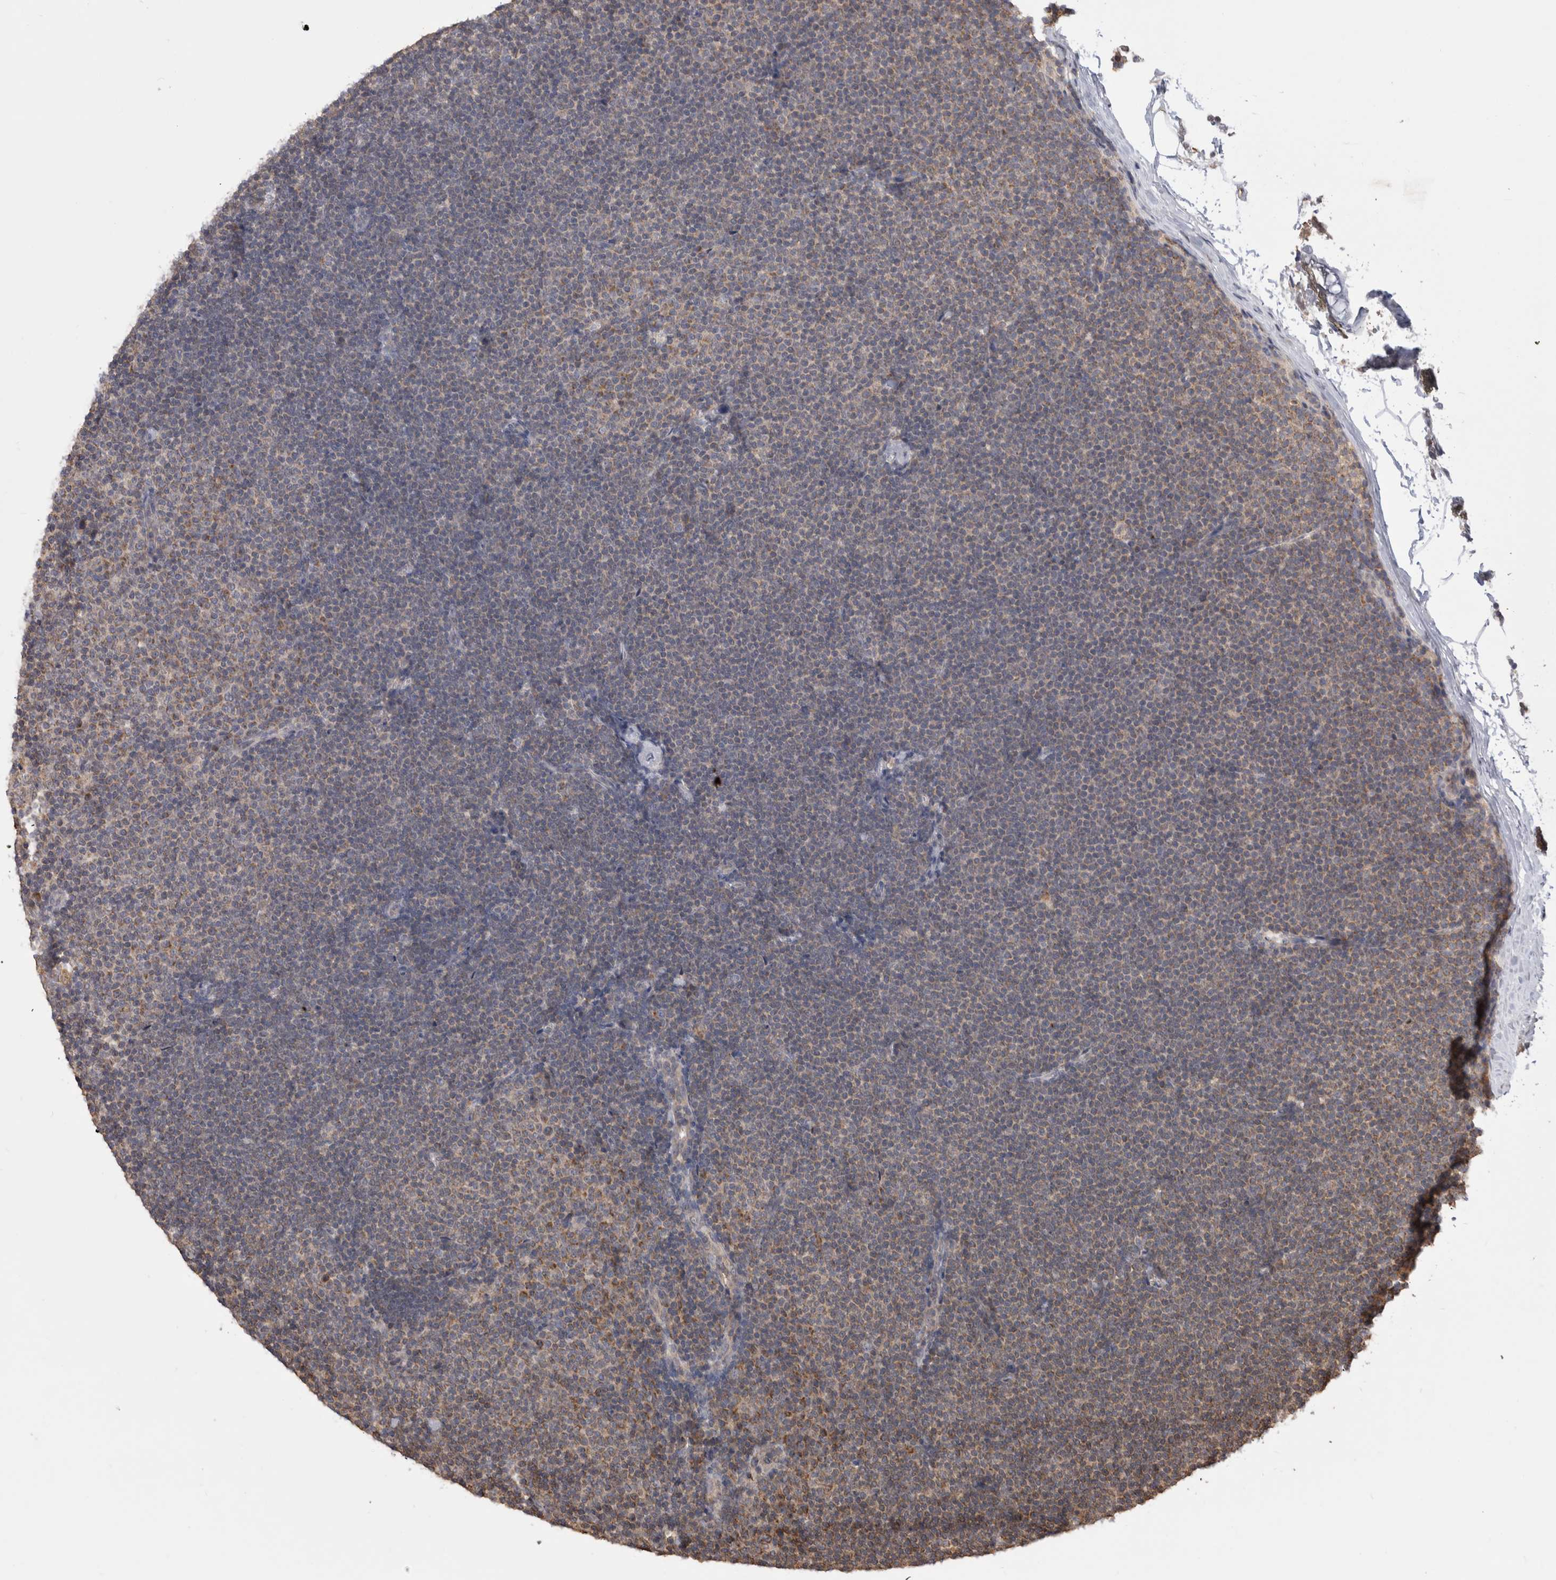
{"staining": {"intensity": "weak", "quantity": "<25%", "location": "cytoplasmic/membranous"}, "tissue": "lymphoma", "cell_type": "Tumor cells", "image_type": "cancer", "snomed": [{"axis": "morphology", "description": "Malignant lymphoma, non-Hodgkin's type, Low grade"}, {"axis": "topography", "description": "Lymph node"}], "caption": "This histopathology image is of low-grade malignant lymphoma, non-Hodgkin's type stained with immunohistochemistry (IHC) to label a protein in brown with the nuclei are counter-stained blue. There is no expression in tumor cells.", "gene": "PREP", "patient": {"sex": "female", "age": 53}}